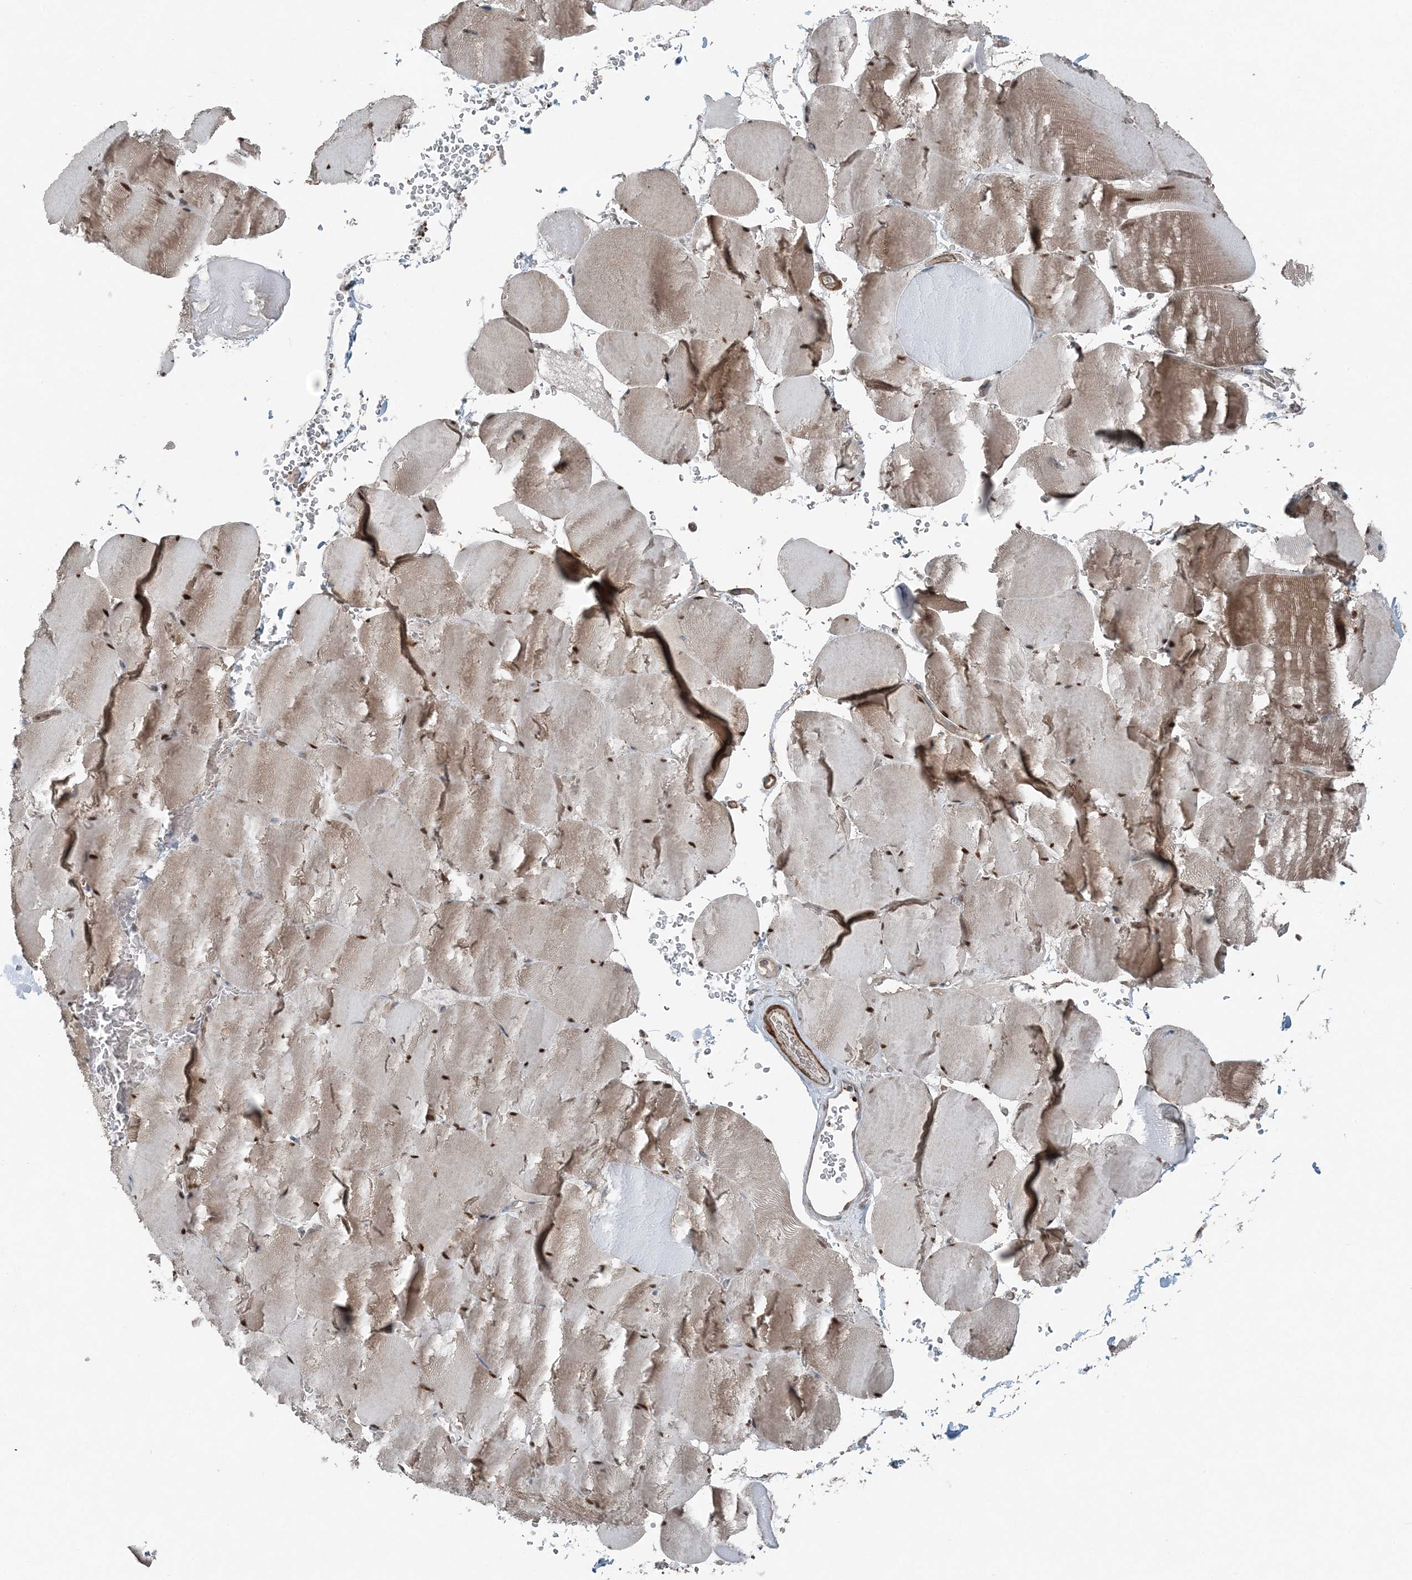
{"staining": {"intensity": "moderate", "quantity": "25%-75%", "location": "cytoplasmic/membranous,nuclear"}, "tissue": "skeletal muscle", "cell_type": "Myocytes", "image_type": "normal", "snomed": [{"axis": "morphology", "description": "Normal tissue, NOS"}, {"axis": "topography", "description": "Skeletal muscle"}, {"axis": "topography", "description": "Head-Neck"}], "caption": "Skeletal muscle stained with a brown dye exhibits moderate cytoplasmic/membranous,nuclear positive staining in approximately 25%-75% of myocytes.", "gene": "KY", "patient": {"sex": "male", "age": 66}}